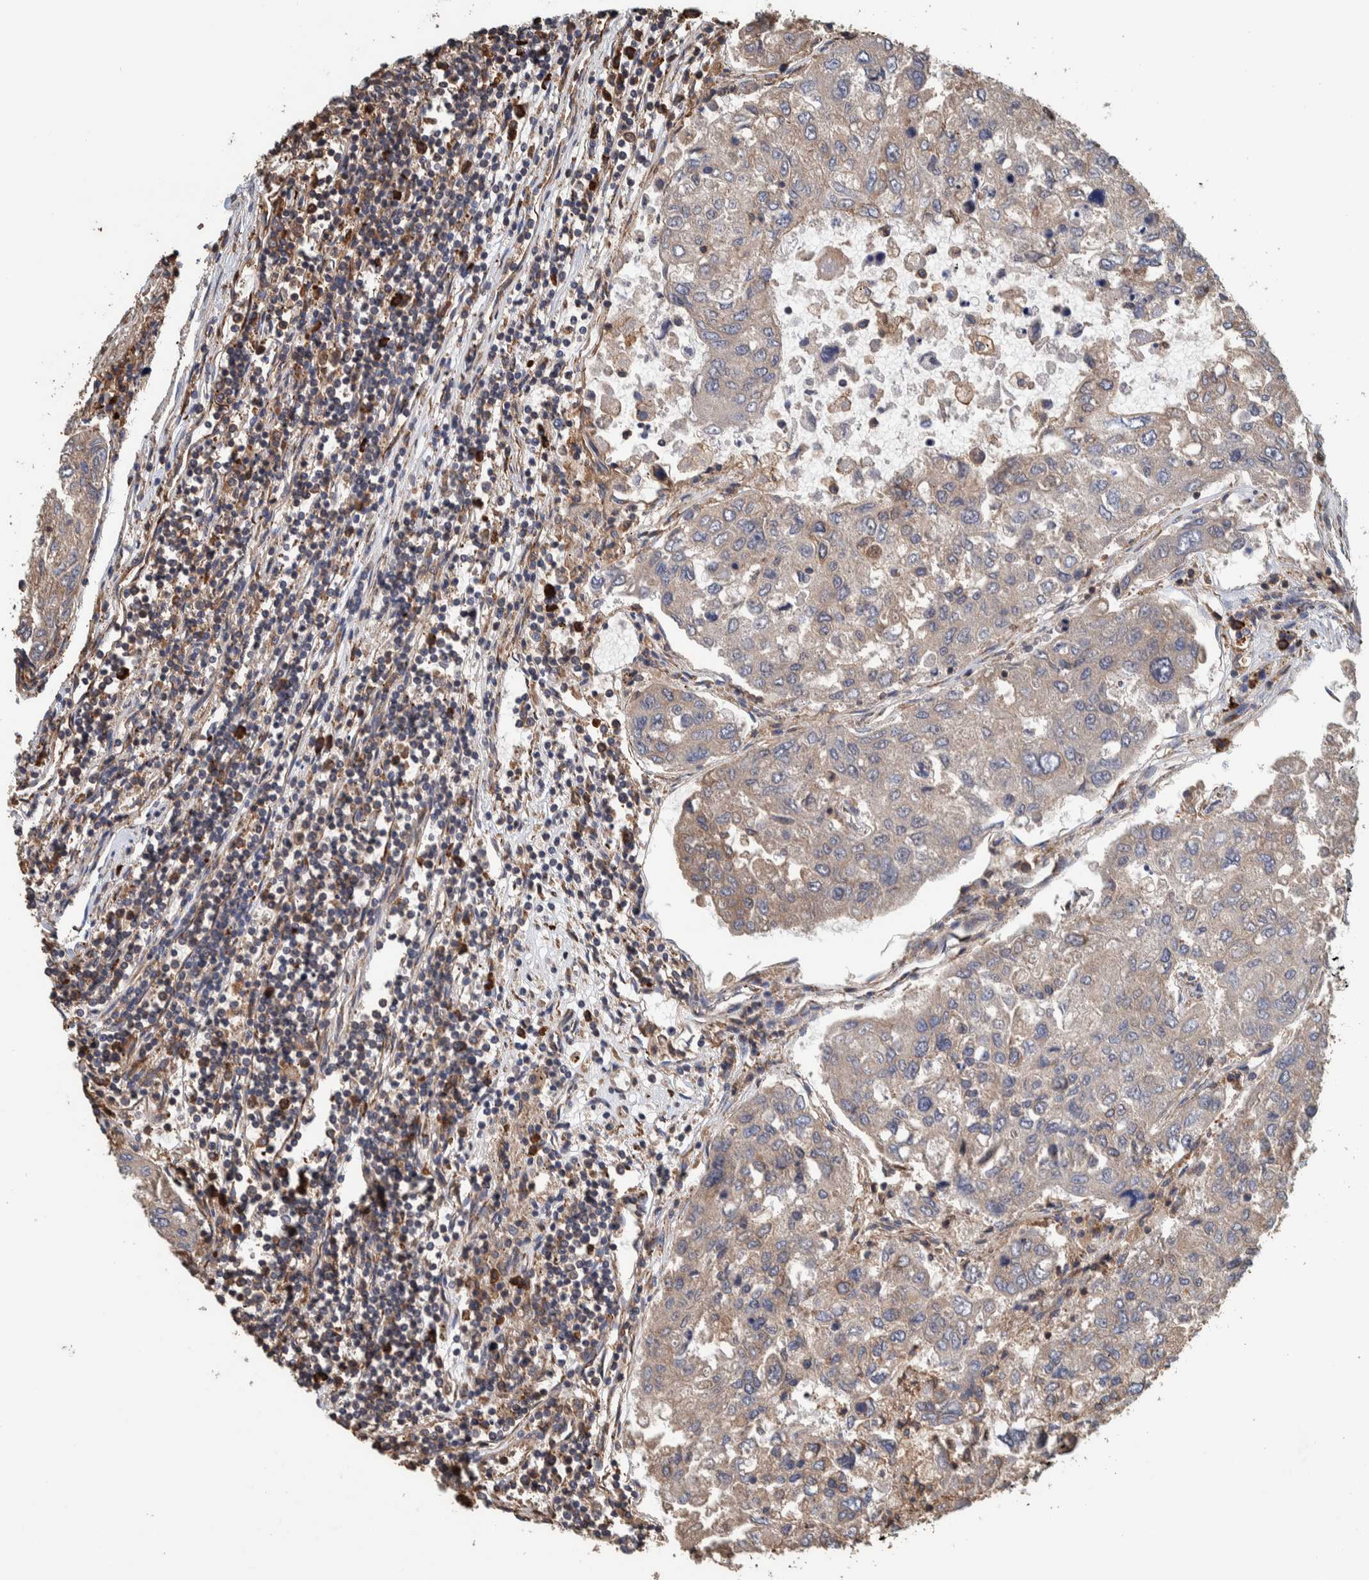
{"staining": {"intensity": "weak", "quantity": ">75%", "location": "cytoplasmic/membranous"}, "tissue": "urothelial cancer", "cell_type": "Tumor cells", "image_type": "cancer", "snomed": [{"axis": "morphology", "description": "Urothelial carcinoma, High grade"}, {"axis": "topography", "description": "Lymph node"}, {"axis": "topography", "description": "Urinary bladder"}], "caption": "Tumor cells demonstrate weak cytoplasmic/membranous positivity in about >75% of cells in high-grade urothelial carcinoma.", "gene": "PLA2G3", "patient": {"sex": "male", "age": 51}}